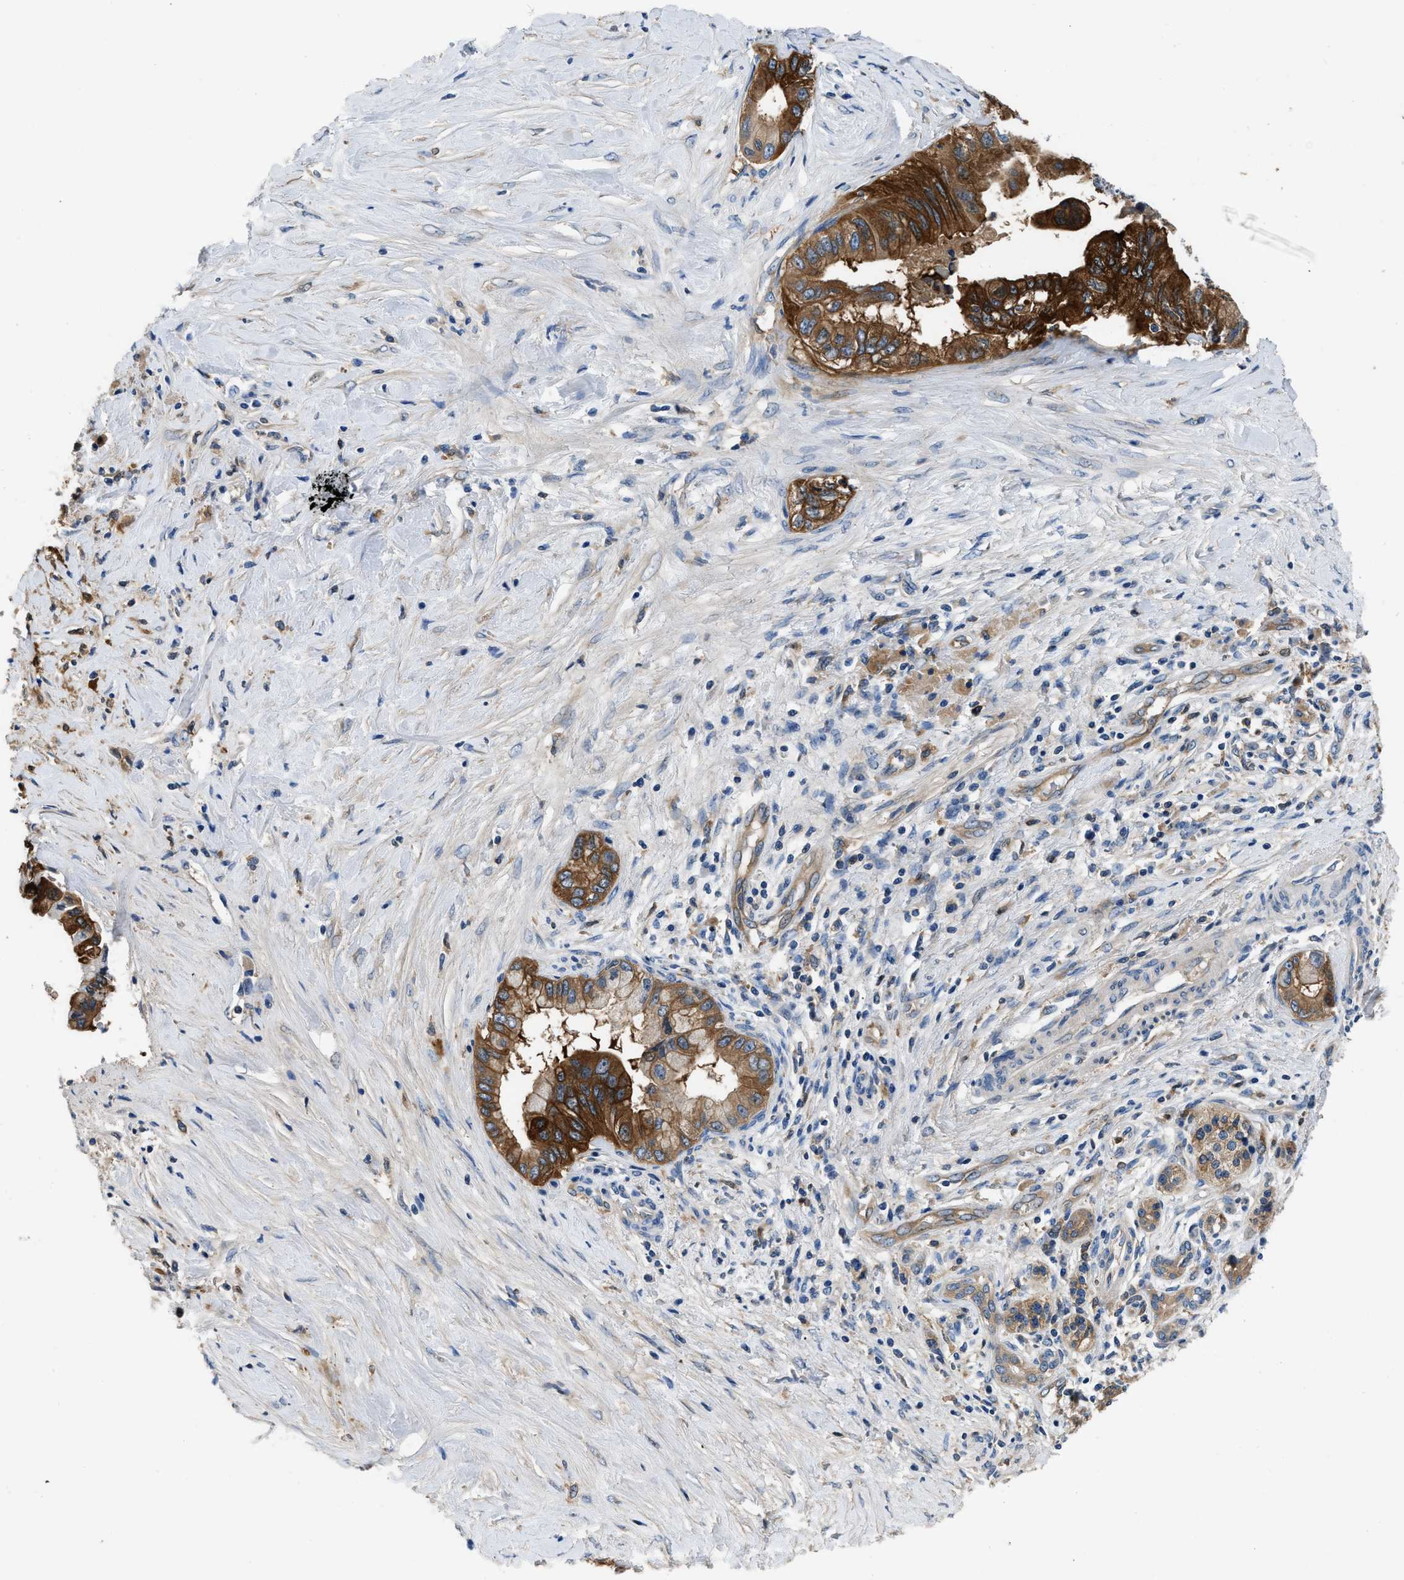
{"staining": {"intensity": "strong", "quantity": ">75%", "location": "cytoplasmic/membranous"}, "tissue": "pancreatic cancer", "cell_type": "Tumor cells", "image_type": "cancer", "snomed": [{"axis": "morphology", "description": "Adenocarcinoma, NOS"}, {"axis": "topography", "description": "Pancreas"}], "caption": "An image of human pancreatic cancer (adenocarcinoma) stained for a protein displays strong cytoplasmic/membranous brown staining in tumor cells.", "gene": "PKM", "patient": {"sex": "female", "age": 73}}